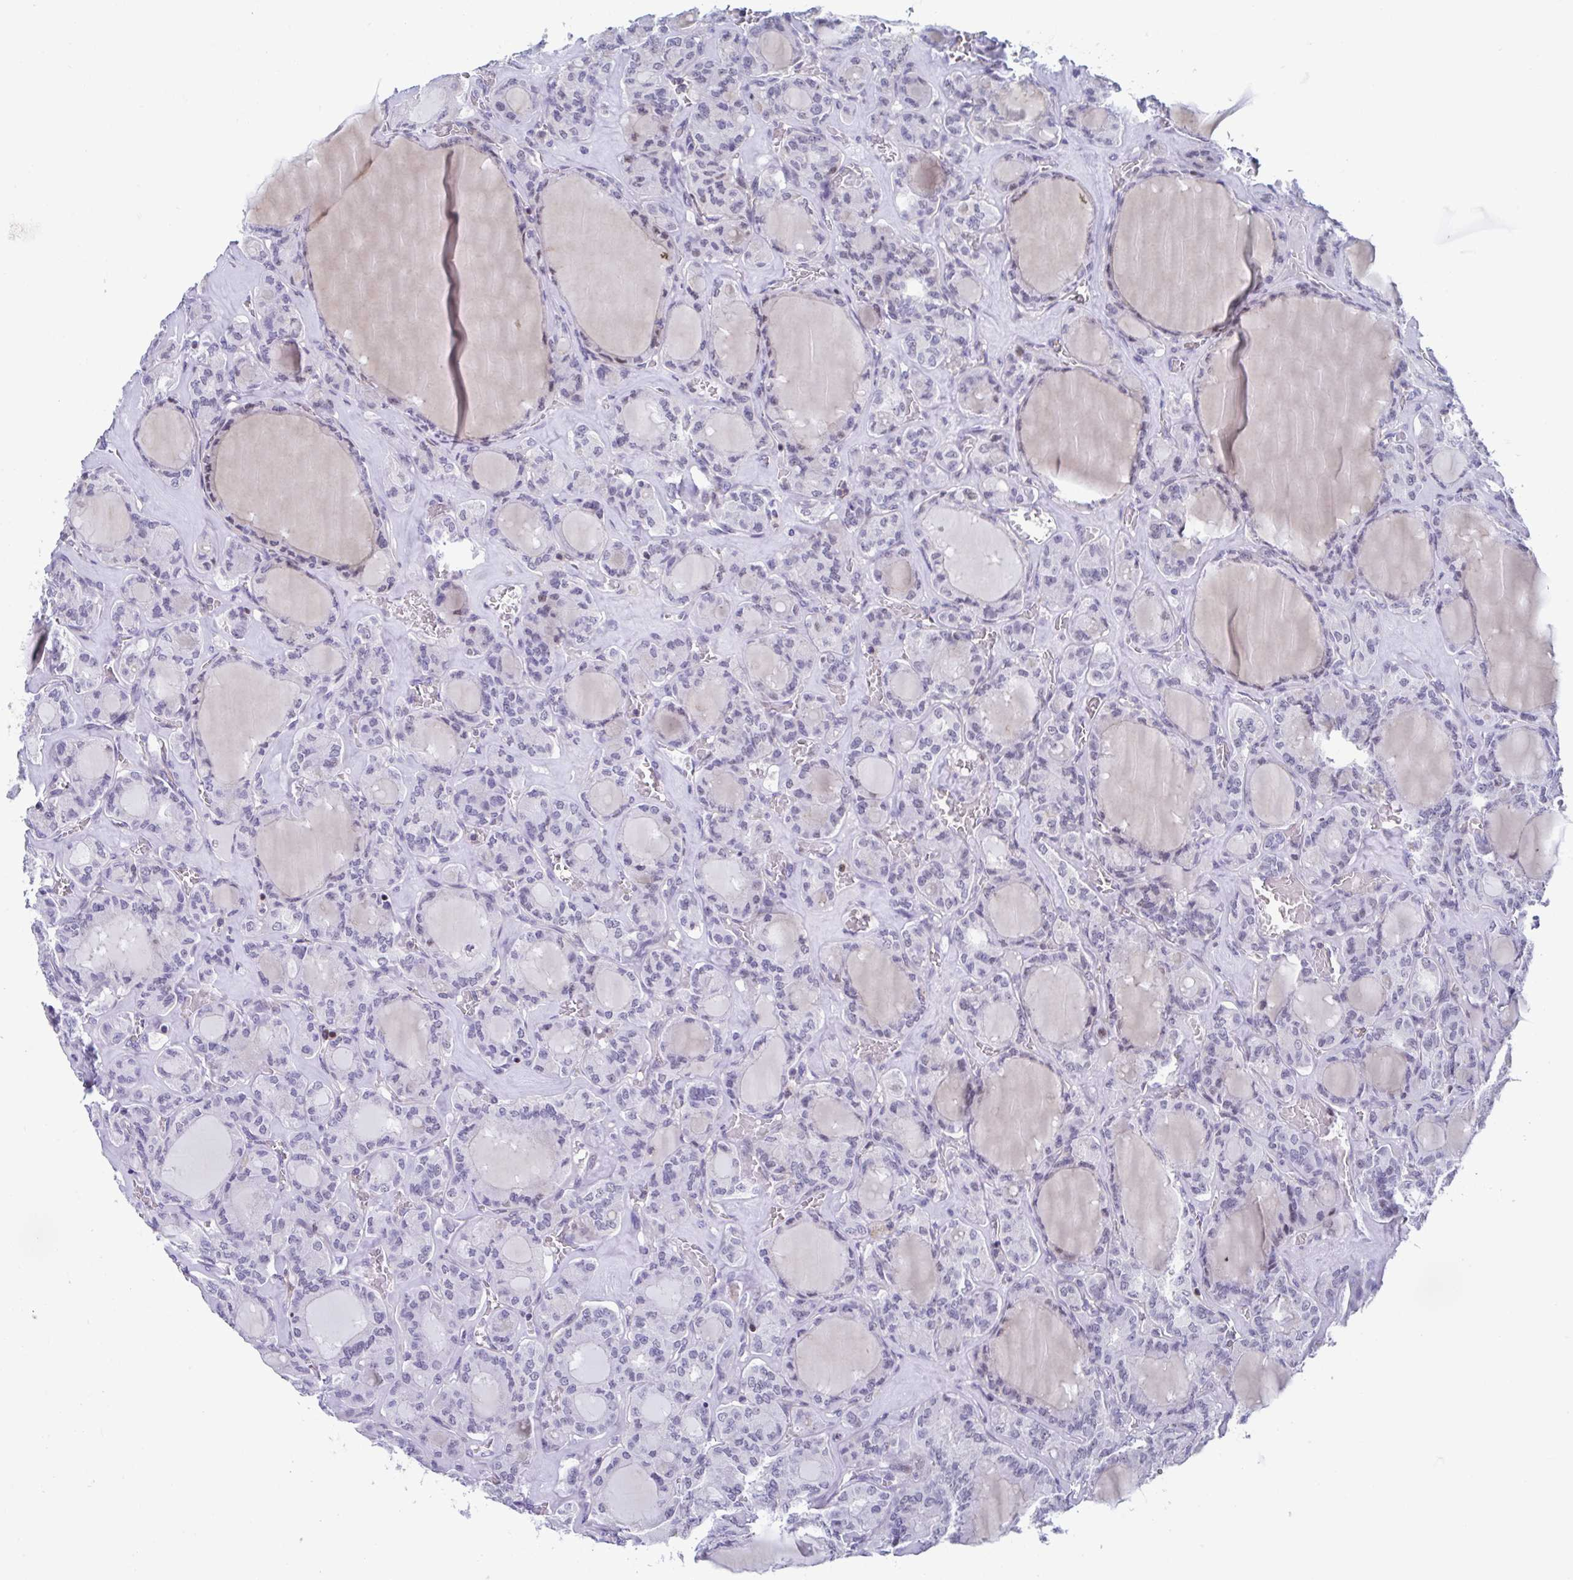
{"staining": {"intensity": "moderate", "quantity": "<25%", "location": "nuclear"}, "tissue": "thyroid cancer", "cell_type": "Tumor cells", "image_type": "cancer", "snomed": [{"axis": "morphology", "description": "Papillary adenocarcinoma, NOS"}, {"axis": "topography", "description": "Thyroid gland"}], "caption": "Approximately <25% of tumor cells in thyroid cancer display moderate nuclear protein positivity as visualized by brown immunohistochemical staining.", "gene": "WDR72", "patient": {"sex": "male", "age": 87}}